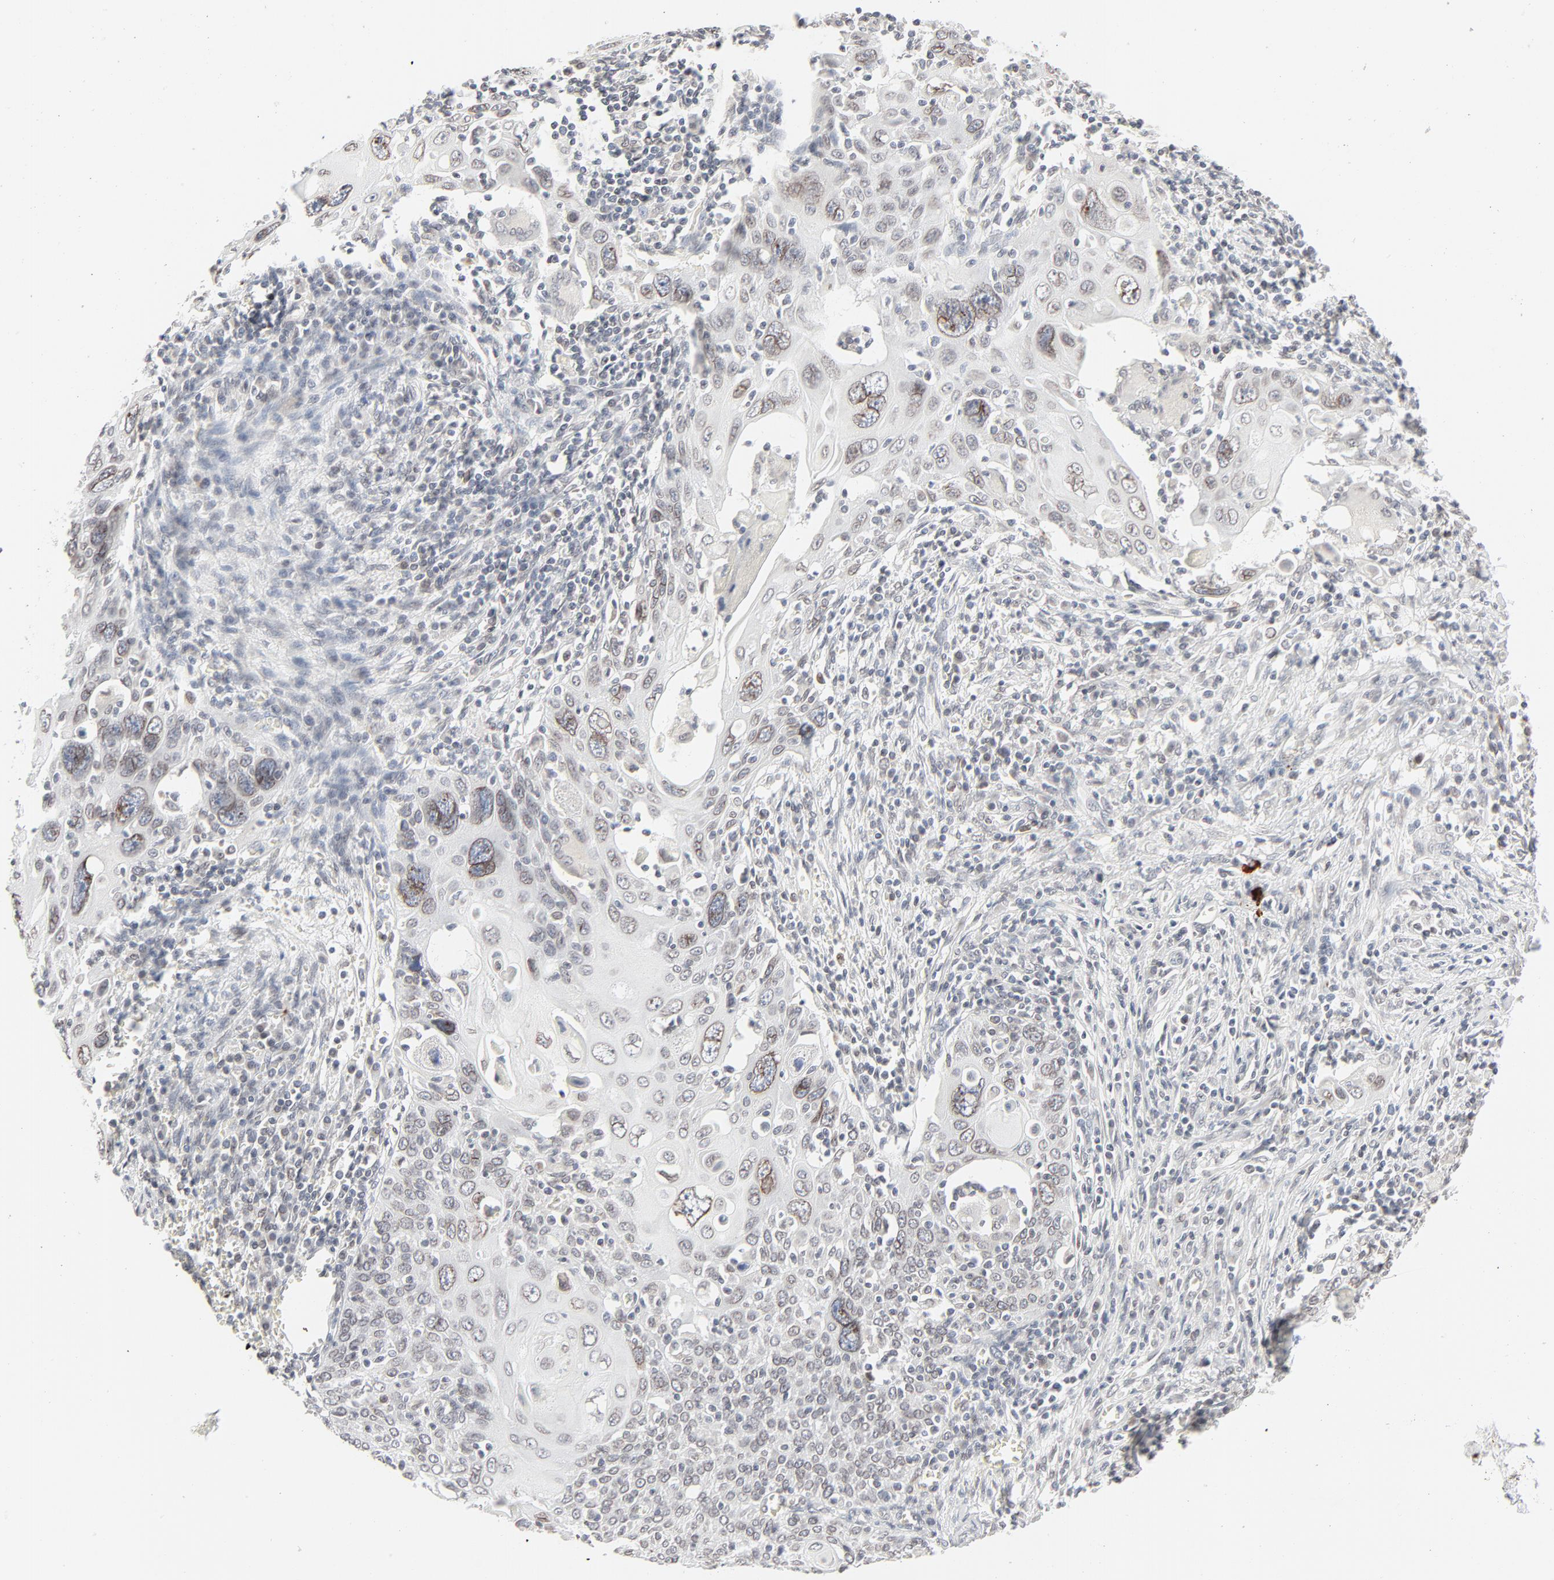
{"staining": {"intensity": "weak", "quantity": "<25%", "location": "cytoplasmic/membranous,nuclear"}, "tissue": "cervical cancer", "cell_type": "Tumor cells", "image_type": "cancer", "snomed": [{"axis": "morphology", "description": "Squamous cell carcinoma, NOS"}, {"axis": "topography", "description": "Cervix"}], "caption": "The micrograph demonstrates no staining of tumor cells in cervical cancer. (DAB IHC with hematoxylin counter stain).", "gene": "MAD1L1", "patient": {"sex": "female", "age": 54}}